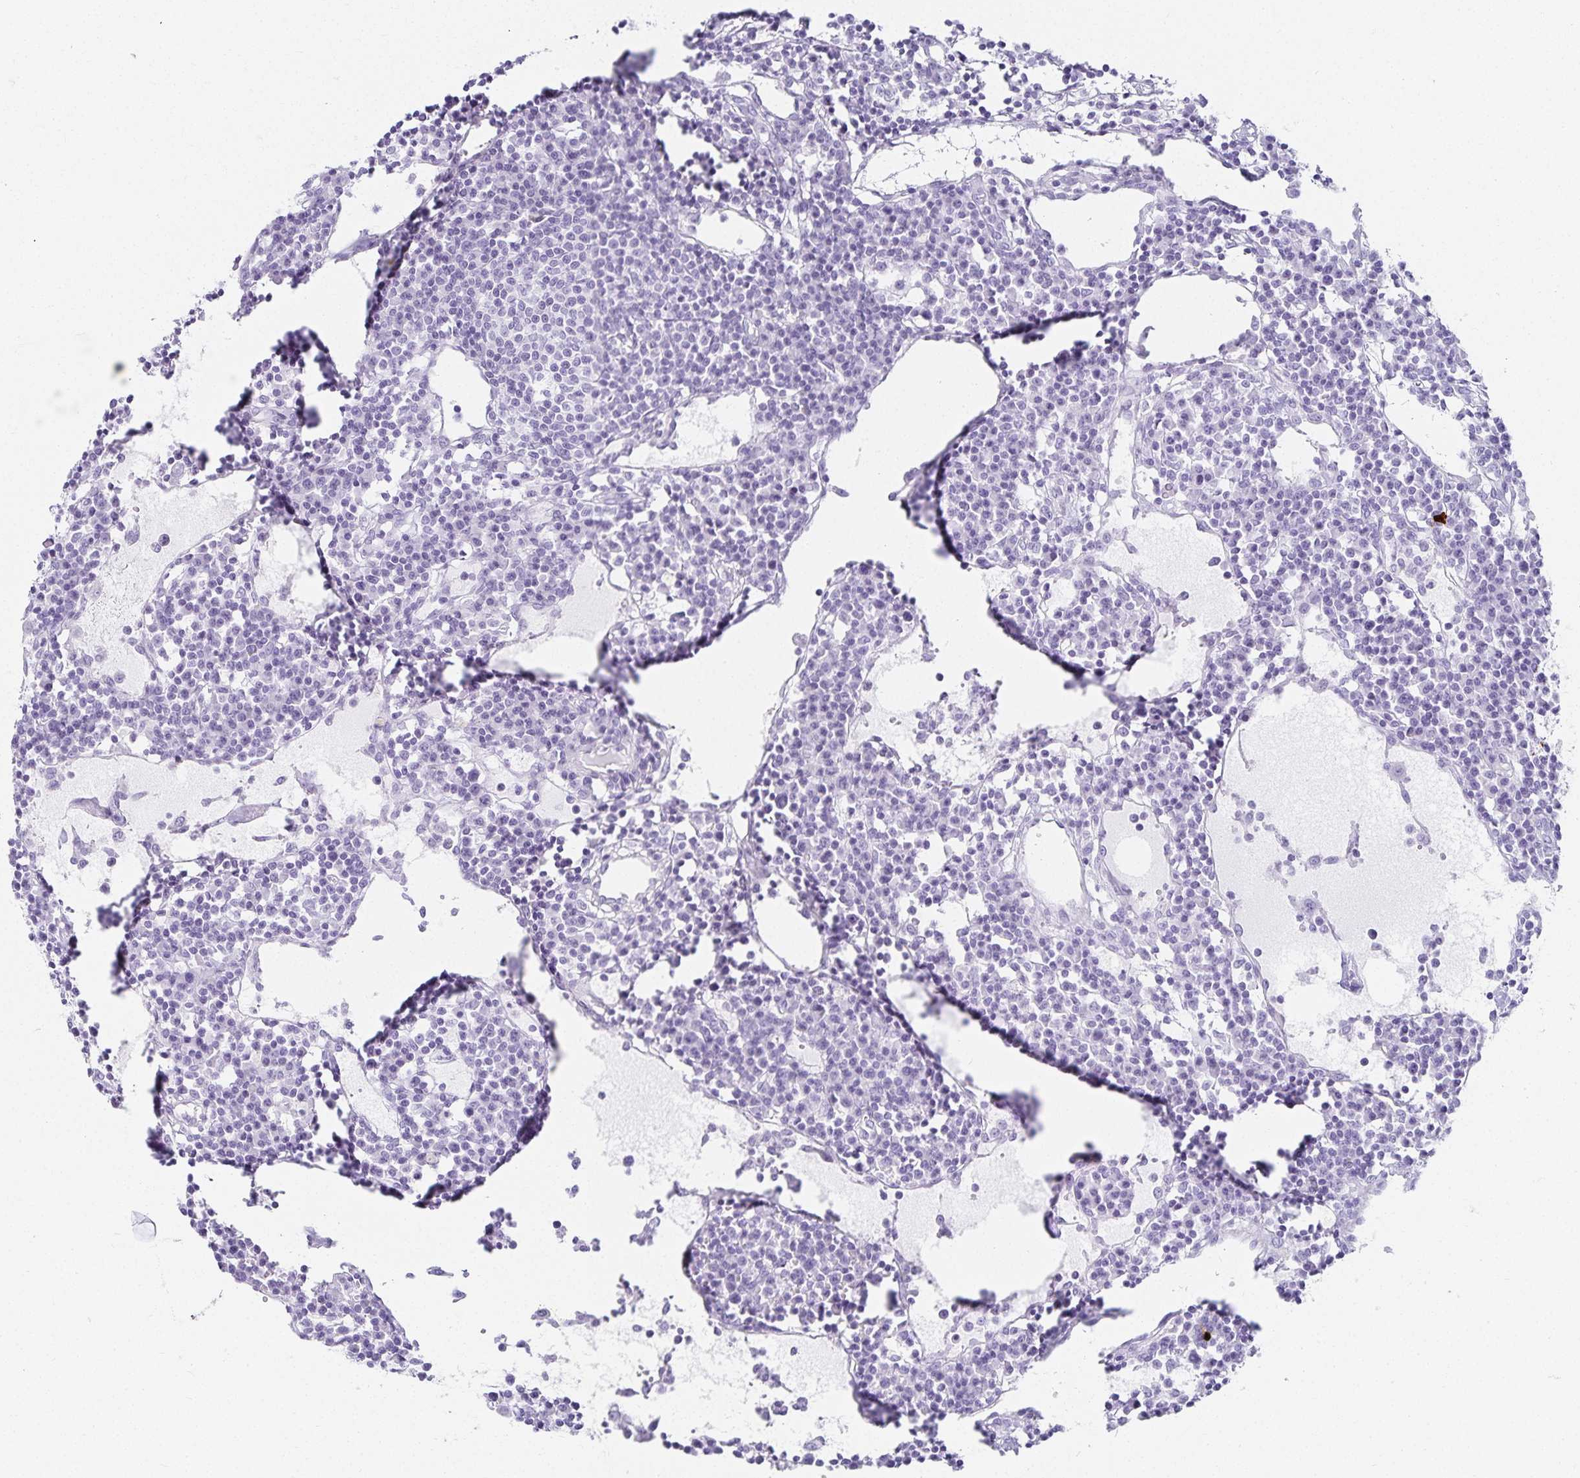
{"staining": {"intensity": "negative", "quantity": "none", "location": "none"}, "tissue": "lymph node", "cell_type": "Germinal center cells", "image_type": "normal", "snomed": [{"axis": "morphology", "description": "Normal tissue, NOS"}, {"axis": "topography", "description": "Lymph node"}], "caption": "Immunohistochemical staining of unremarkable human lymph node demonstrates no significant positivity in germinal center cells.", "gene": "GP2", "patient": {"sex": "female", "age": 78}}